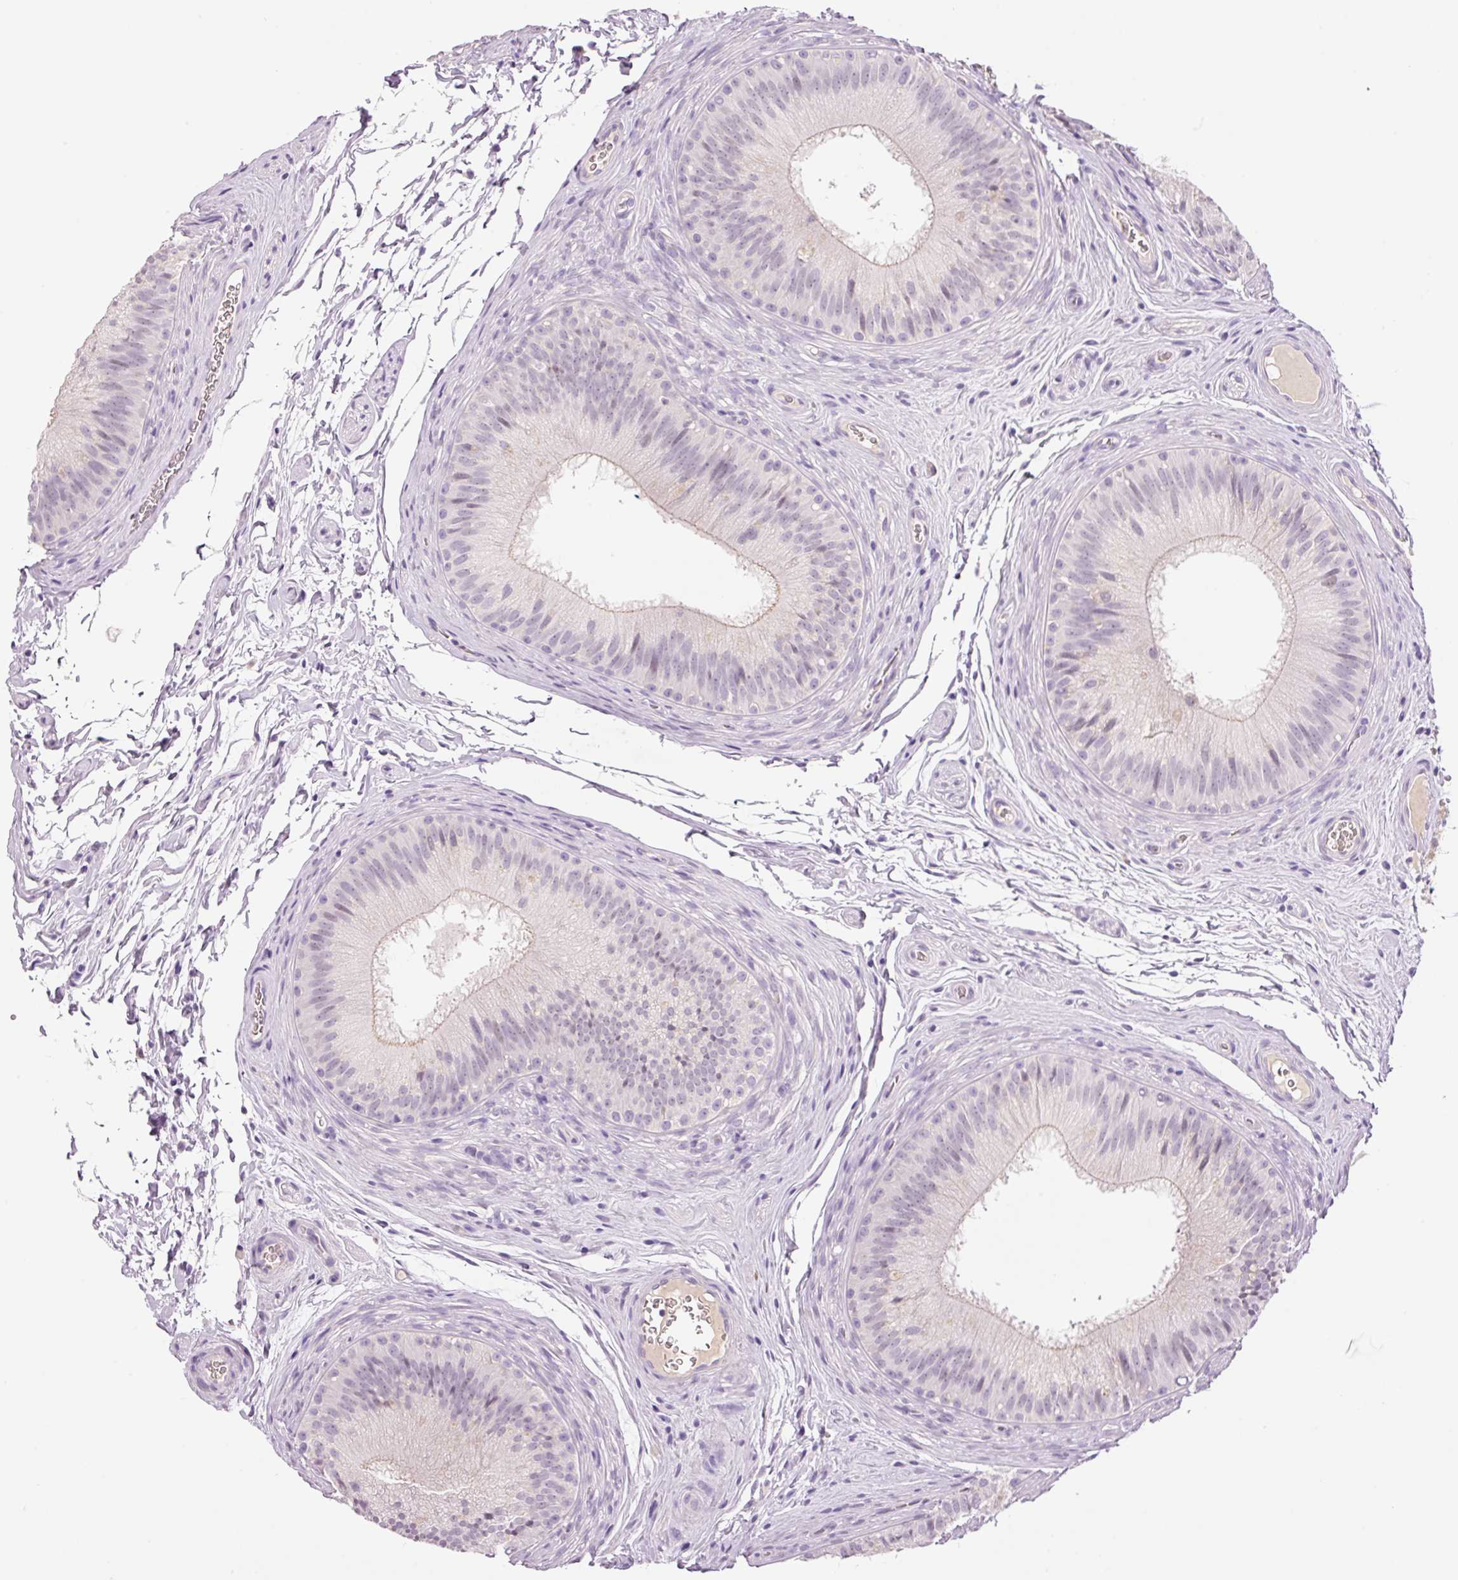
{"staining": {"intensity": "negative", "quantity": "none", "location": "none"}, "tissue": "epididymis", "cell_type": "Glandular cells", "image_type": "normal", "snomed": [{"axis": "morphology", "description": "Normal tissue, NOS"}, {"axis": "topography", "description": "Epididymis"}], "caption": "High power microscopy histopathology image of an IHC micrograph of unremarkable epididymis, revealing no significant expression in glandular cells. Nuclei are stained in blue.", "gene": "LY6G6D", "patient": {"sex": "male", "age": 24}}